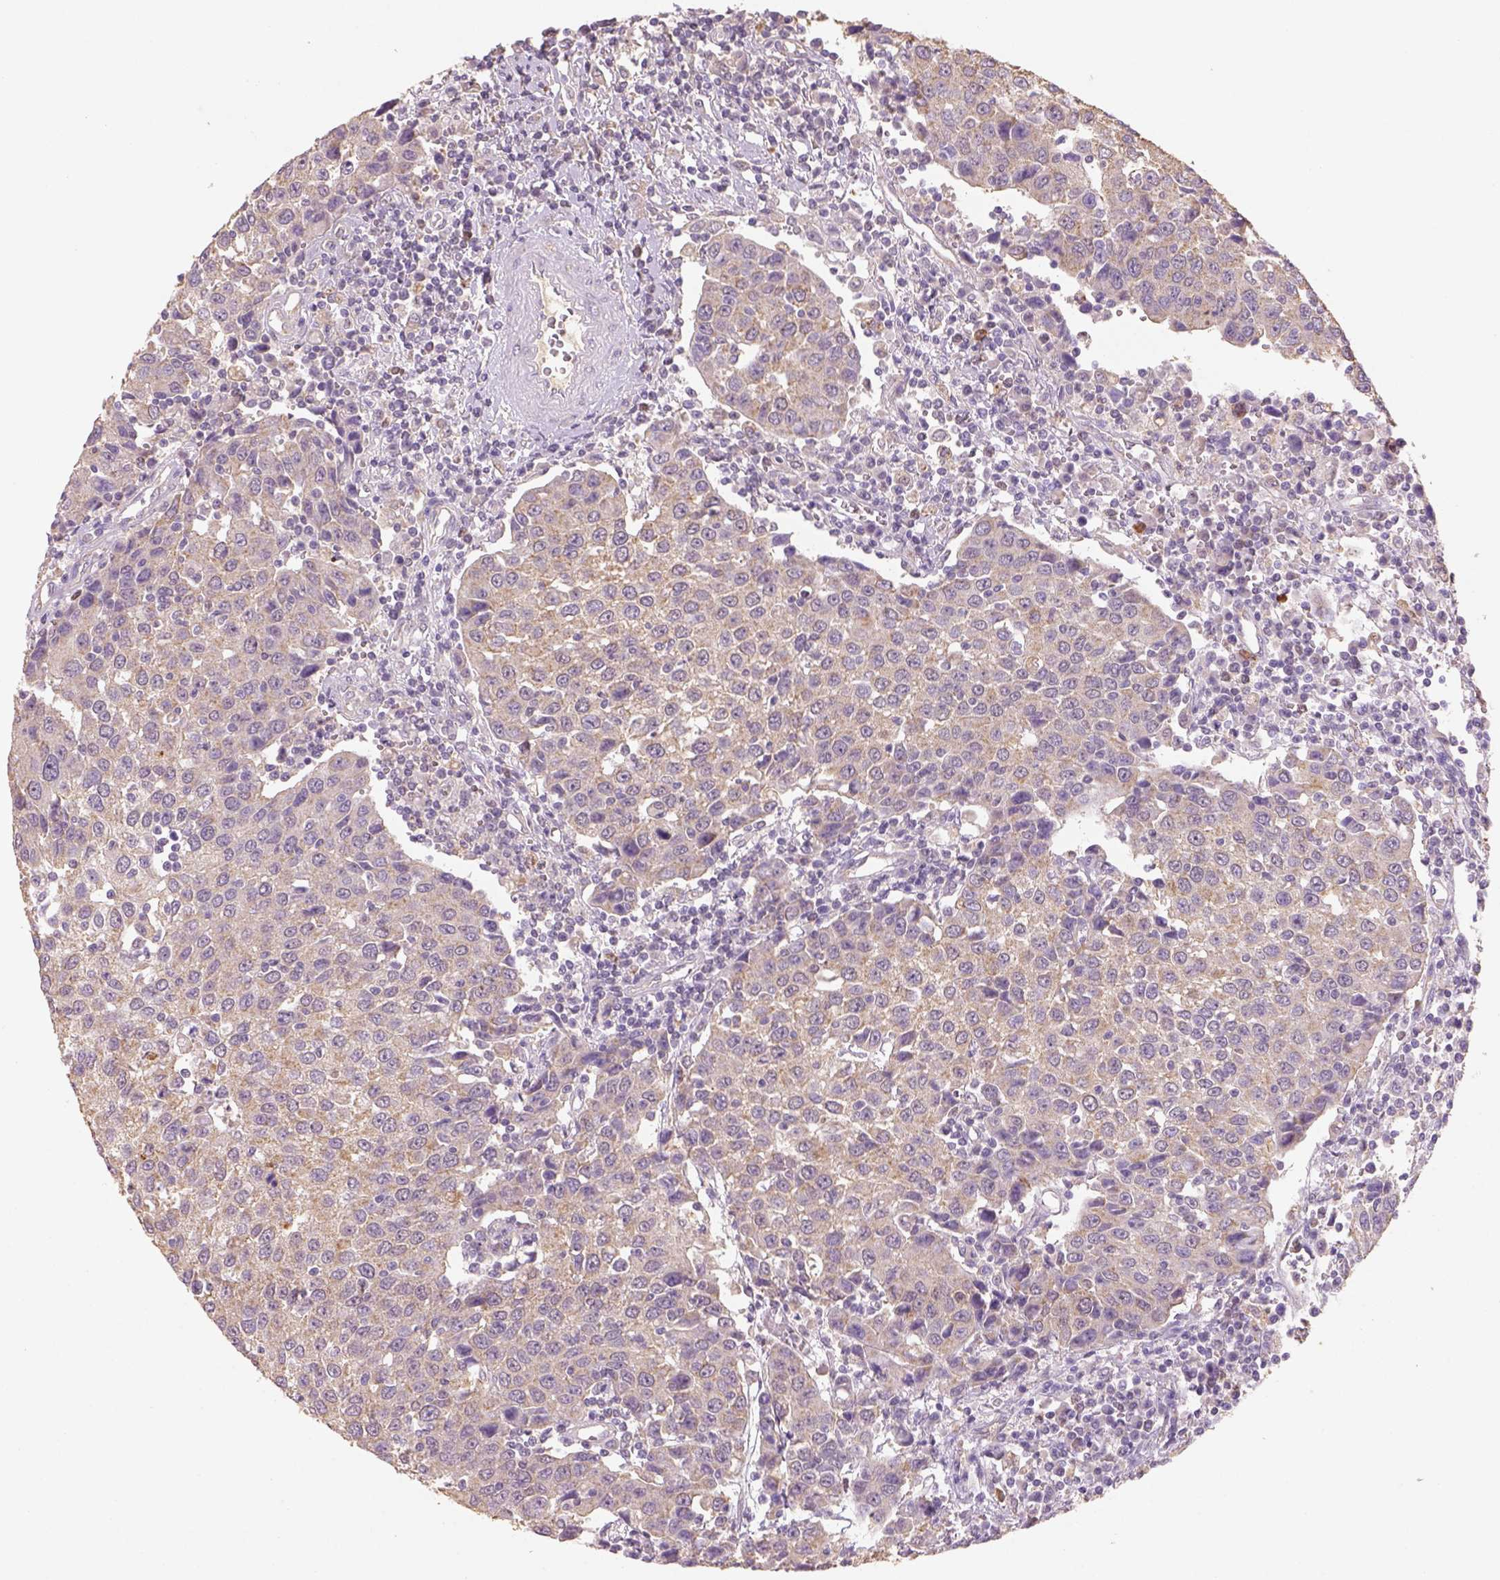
{"staining": {"intensity": "weak", "quantity": ">75%", "location": "cytoplasmic/membranous"}, "tissue": "urothelial cancer", "cell_type": "Tumor cells", "image_type": "cancer", "snomed": [{"axis": "morphology", "description": "Urothelial carcinoma, High grade"}, {"axis": "topography", "description": "Urinary bladder"}], "caption": "Immunohistochemistry (DAB) staining of human urothelial cancer reveals weak cytoplasmic/membranous protein positivity in about >75% of tumor cells. (Stains: DAB in brown, nuclei in blue, Microscopy: brightfield microscopy at high magnification).", "gene": "AP2B1", "patient": {"sex": "female", "age": 85}}